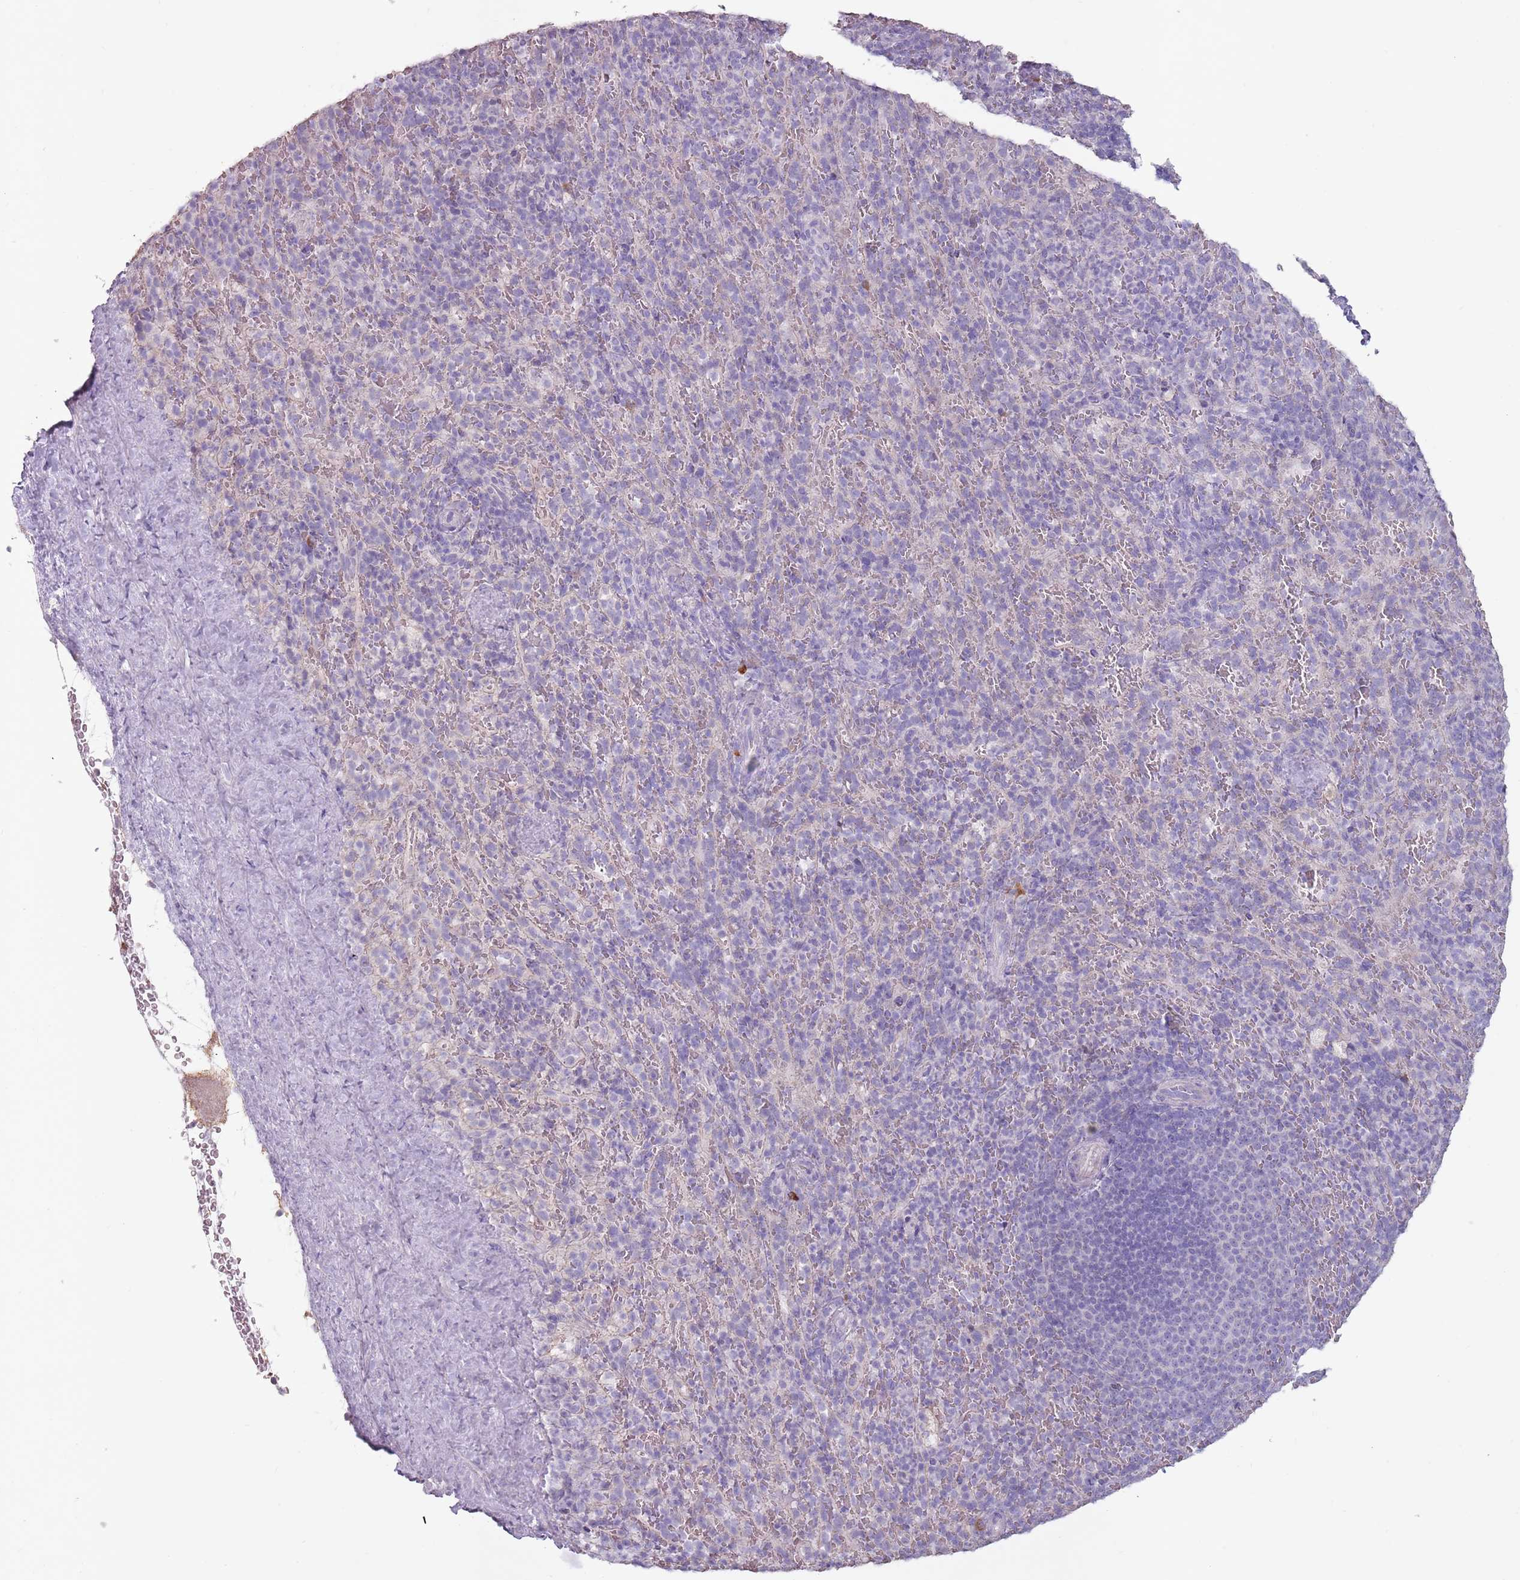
{"staining": {"intensity": "negative", "quantity": "none", "location": "none"}, "tissue": "spleen", "cell_type": "Cells in red pulp", "image_type": "normal", "snomed": [{"axis": "morphology", "description": "Normal tissue, NOS"}, {"axis": "topography", "description": "Spleen"}], "caption": "DAB immunohistochemical staining of normal spleen shows no significant positivity in cells in red pulp.", "gene": "STYK1", "patient": {"sex": "female", "age": 21}}